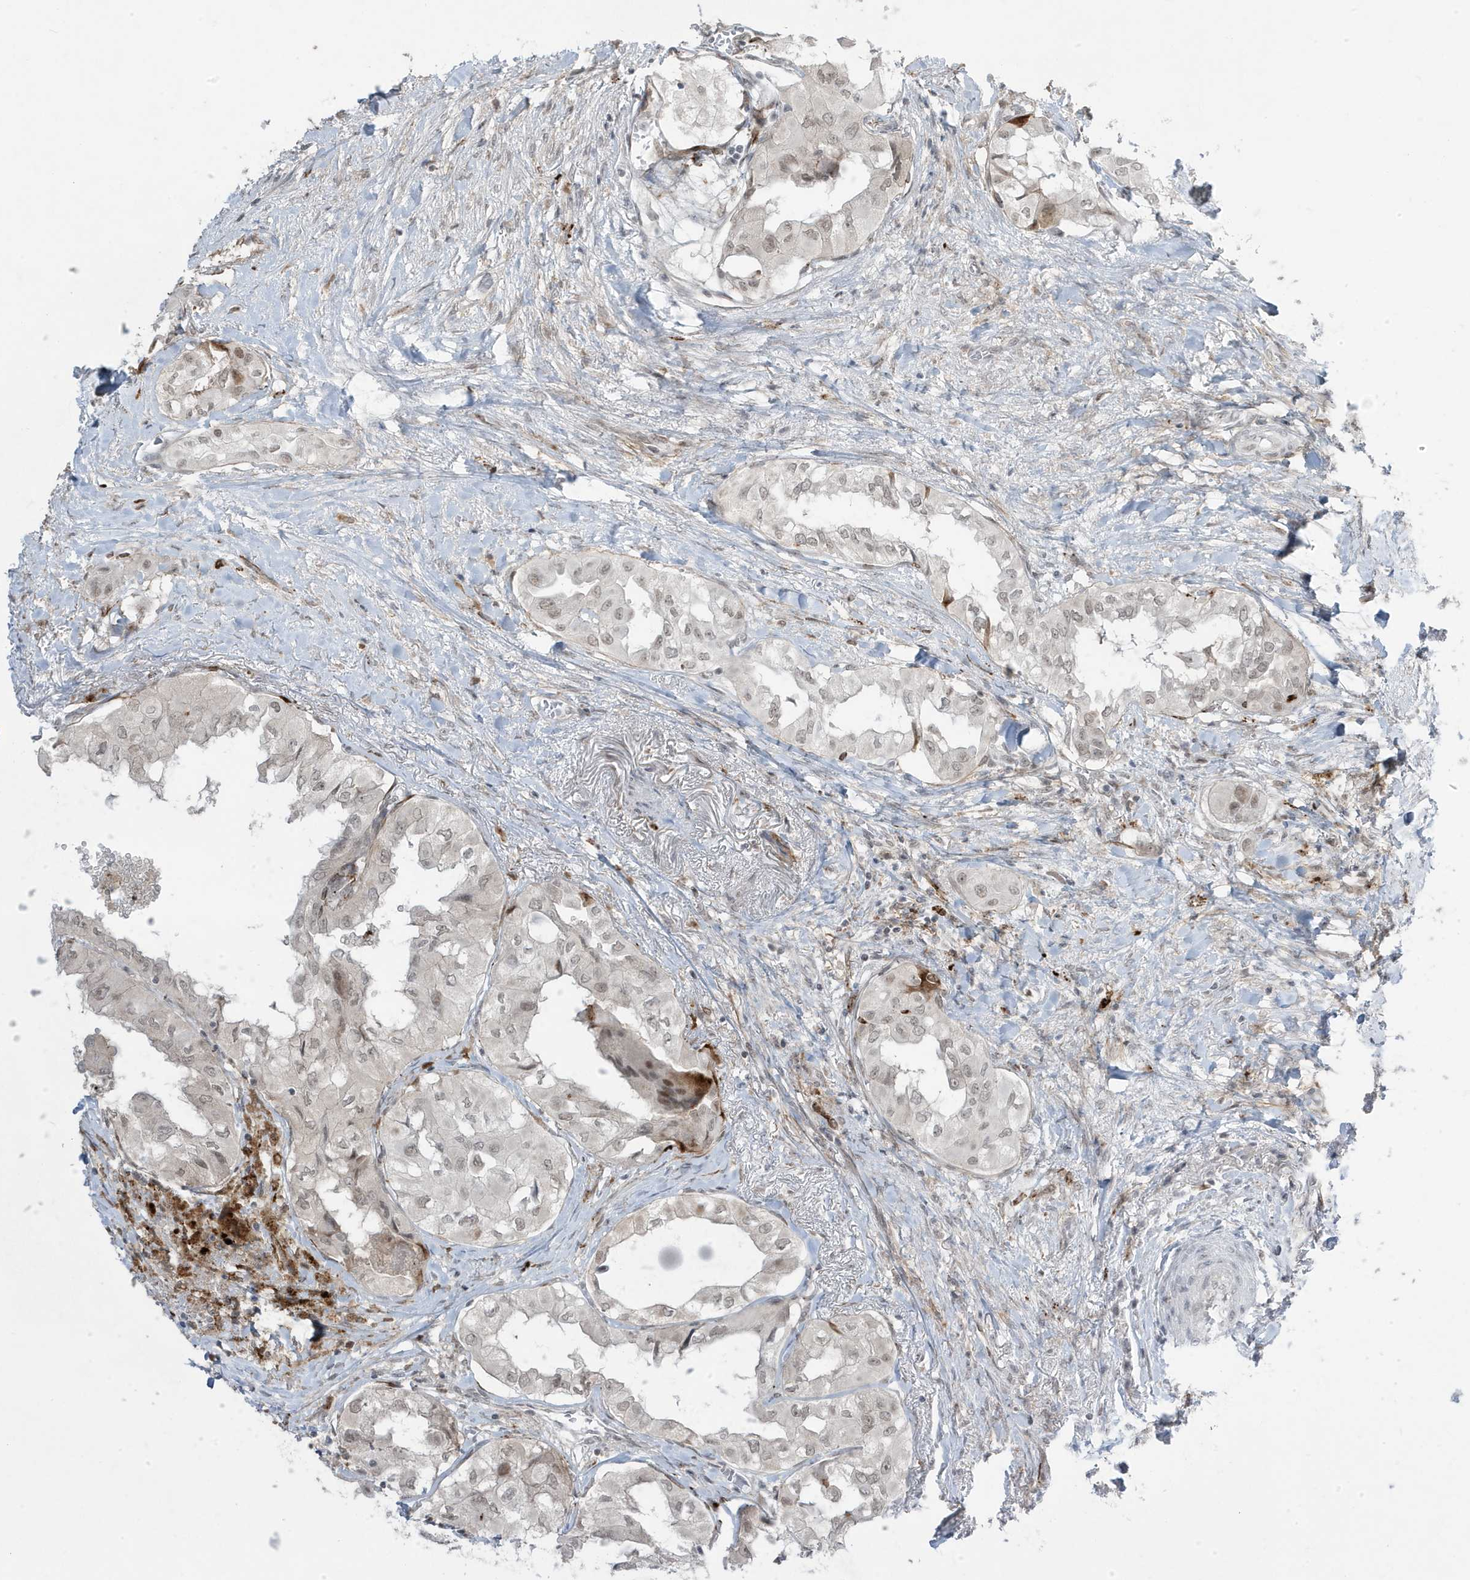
{"staining": {"intensity": "weak", "quantity": ">75%", "location": "nuclear"}, "tissue": "thyroid cancer", "cell_type": "Tumor cells", "image_type": "cancer", "snomed": [{"axis": "morphology", "description": "Papillary adenocarcinoma, NOS"}, {"axis": "topography", "description": "Thyroid gland"}], "caption": "Immunohistochemistry image of neoplastic tissue: thyroid papillary adenocarcinoma stained using immunohistochemistry reveals low levels of weak protein expression localized specifically in the nuclear of tumor cells, appearing as a nuclear brown color.", "gene": "ADAMTSL3", "patient": {"sex": "female", "age": 59}}